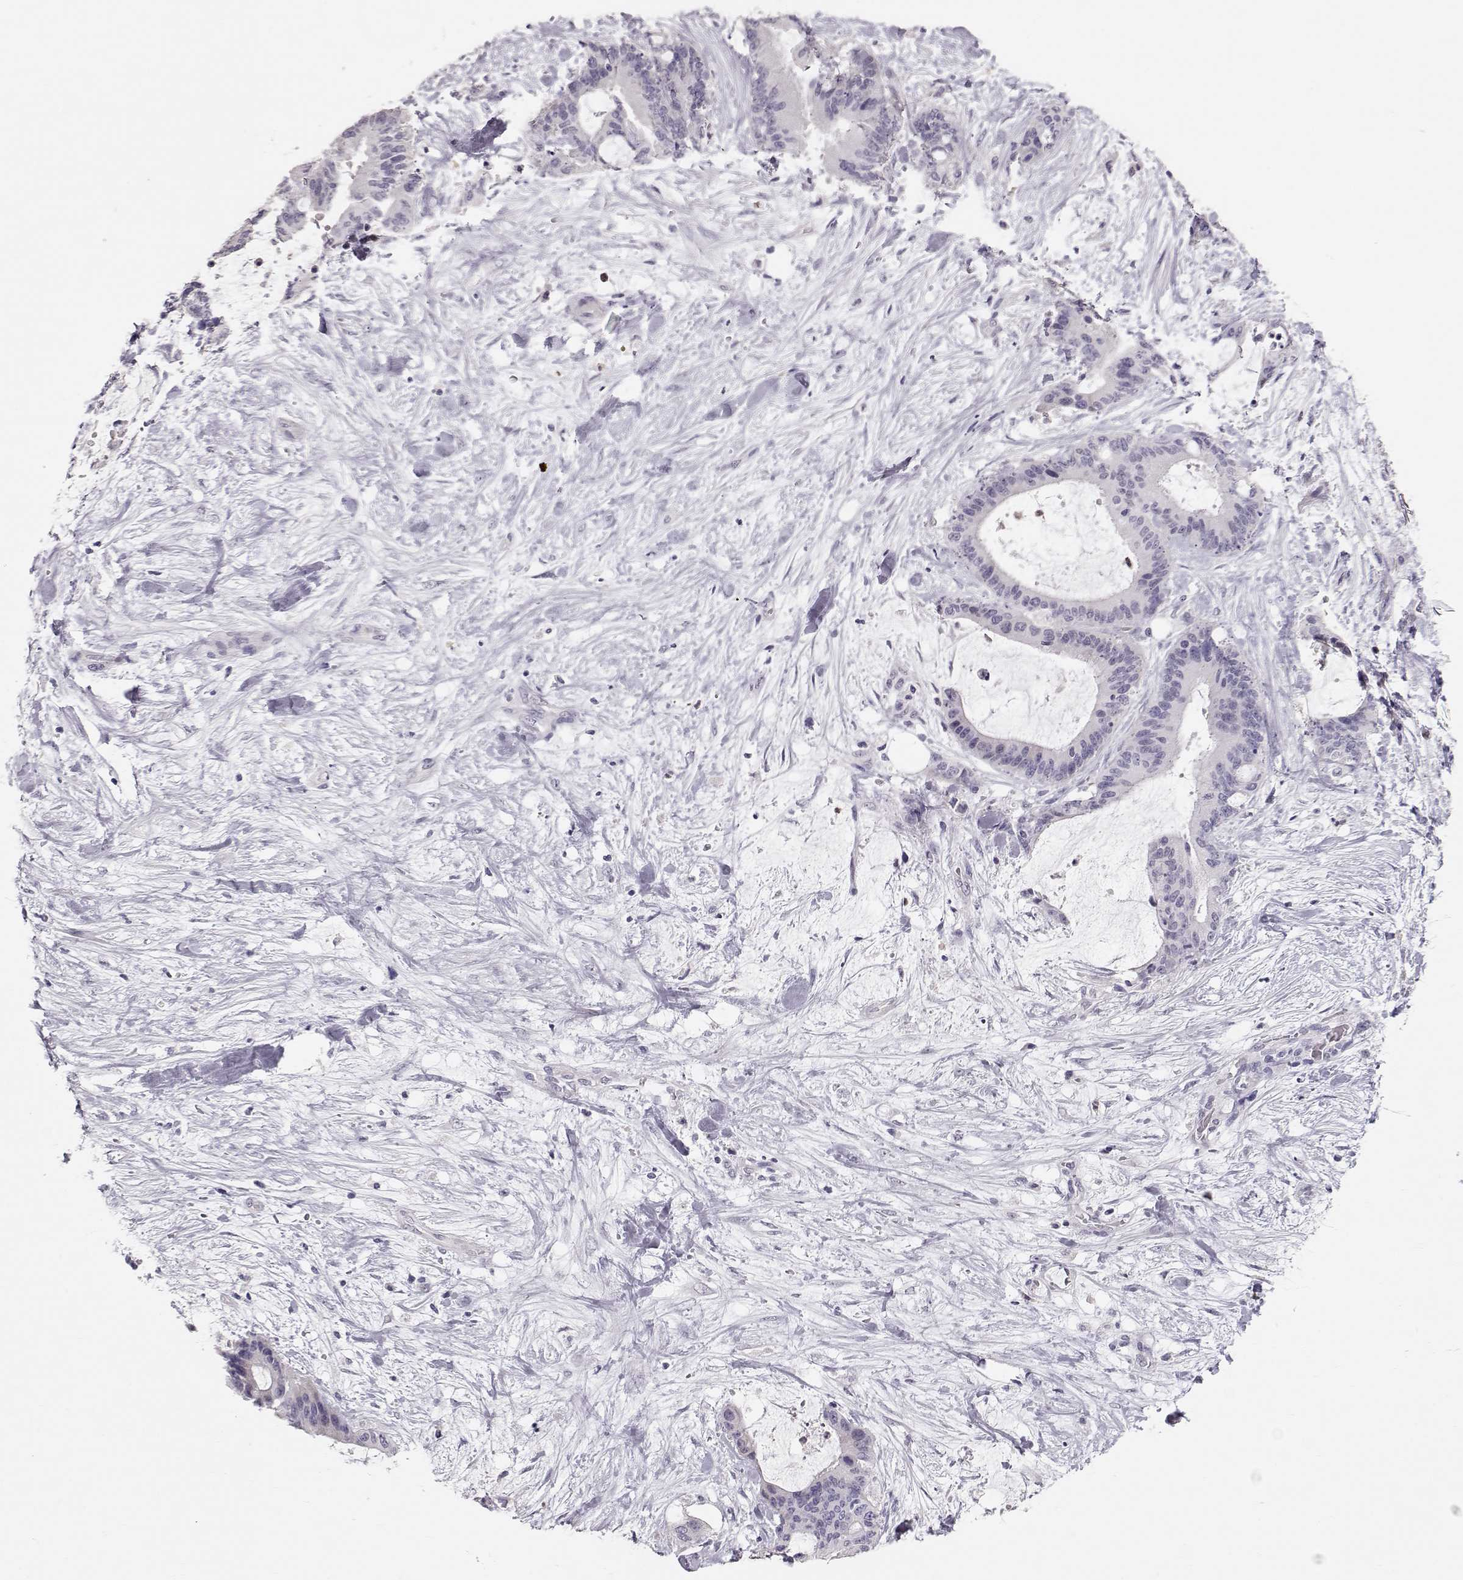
{"staining": {"intensity": "negative", "quantity": "none", "location": "none"}, "tissue": "liver cancer", "cell_type": "Tumor cells", "image_type": "cancer", "snomed": [{"axis": "morphology", "description": "Cholangiocarcinoma"}, {"axis": "topography", "description": "Liver"}], "caption": "Tumor cells show no significant staining in liver cancer (cholangiocarcinoma). Nuclei are stained in blue.", "gene": "POU1F1", "patient": {"sex": "female", "age": 73}}